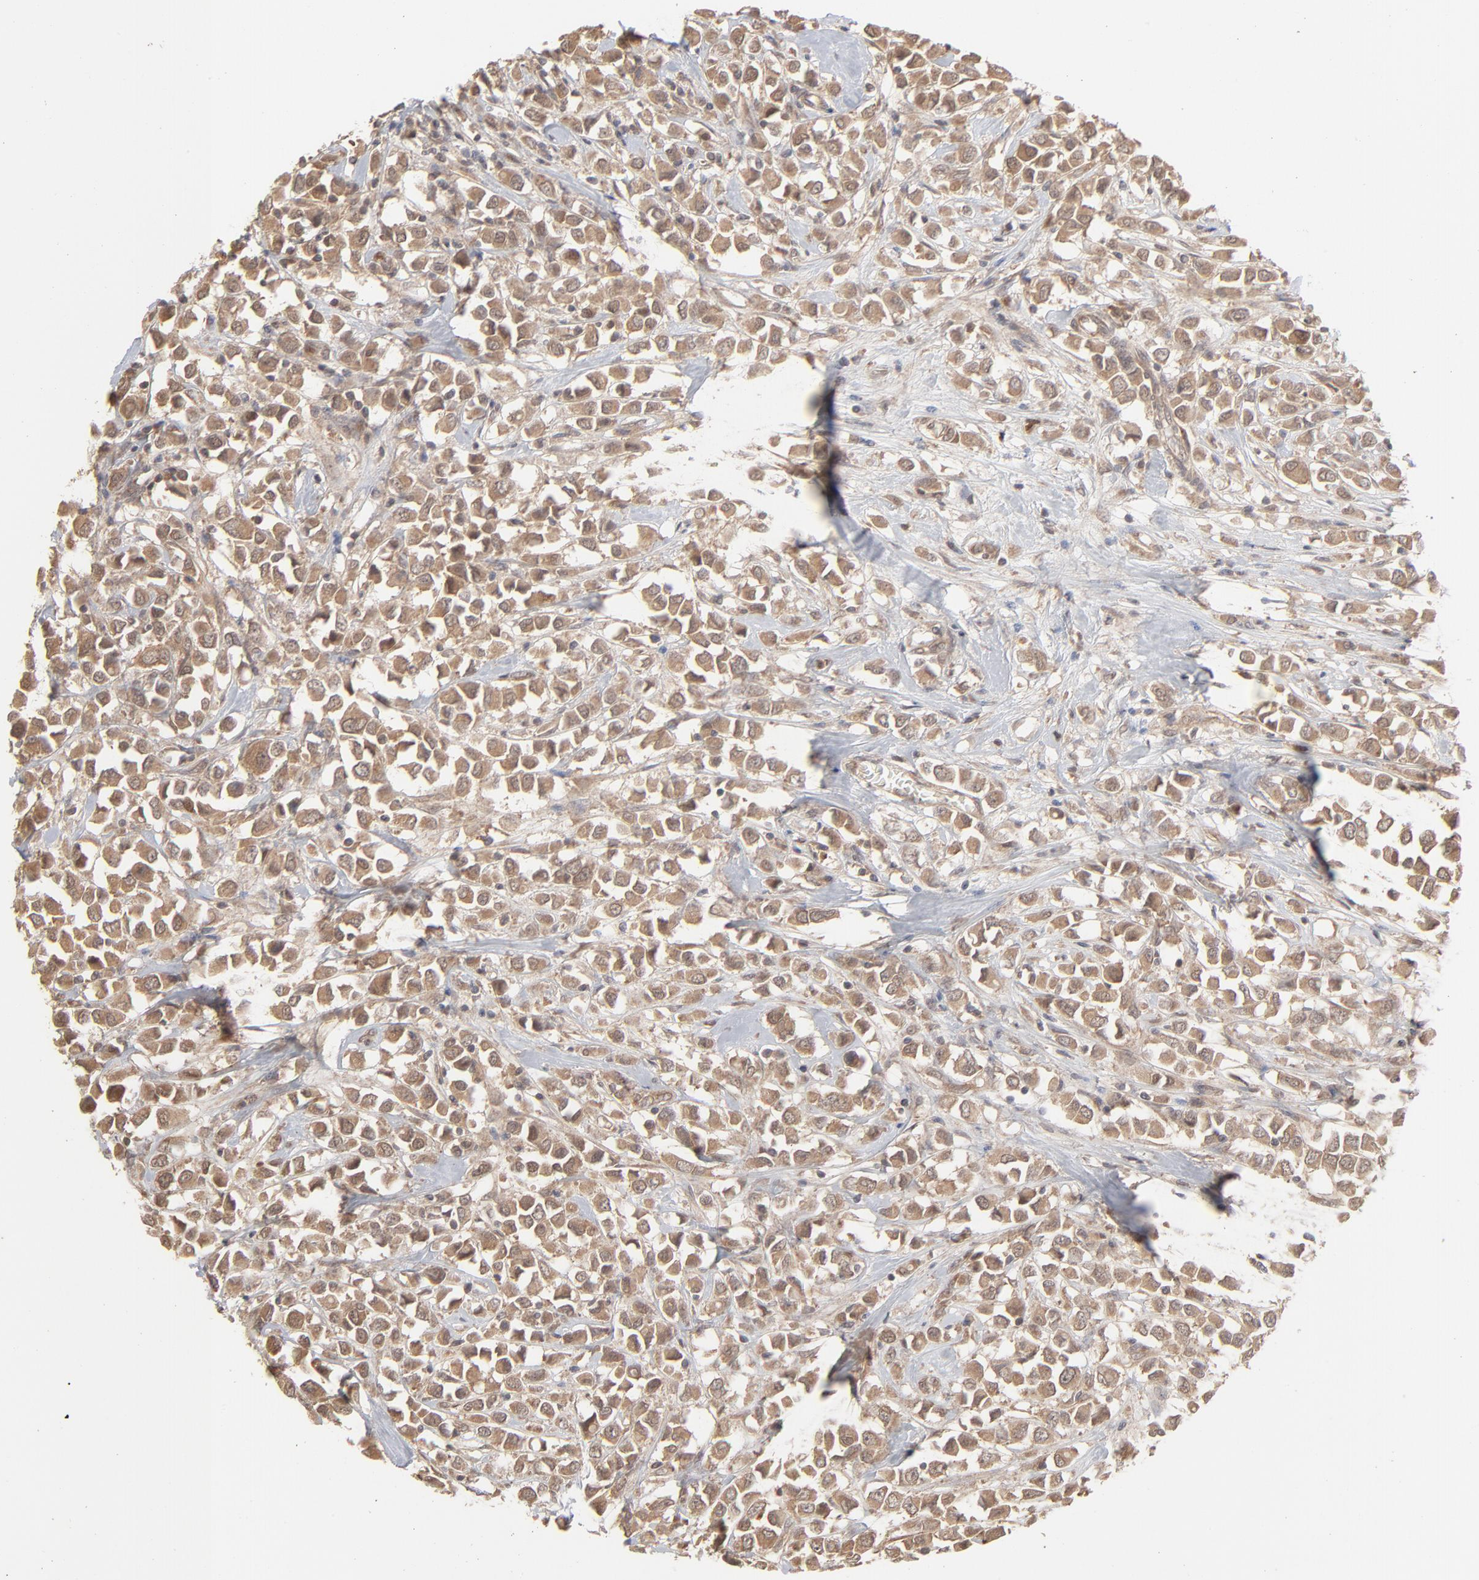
{"staining": {"intensity": "moderate", "quantity": ">75%", "location": "cytoplasmic/membranous"}, "tissue": "breast cancer", "cell_type": "Tumor cells", "image_type": "cancer", "snomed": [{"axis": "morphology", "description": "Duct carcinoma"}, {"axis": "topography", "description": "Breast"}], "caption": "Protein analysis of infiltrating ductal carcinoma (breast) tissue demonstrates moderate cytoplasmic/membranous staining in about >75% of tumor cells.", "gene": "SCFD1", "patient": {"sex": "female", "age": 61}}